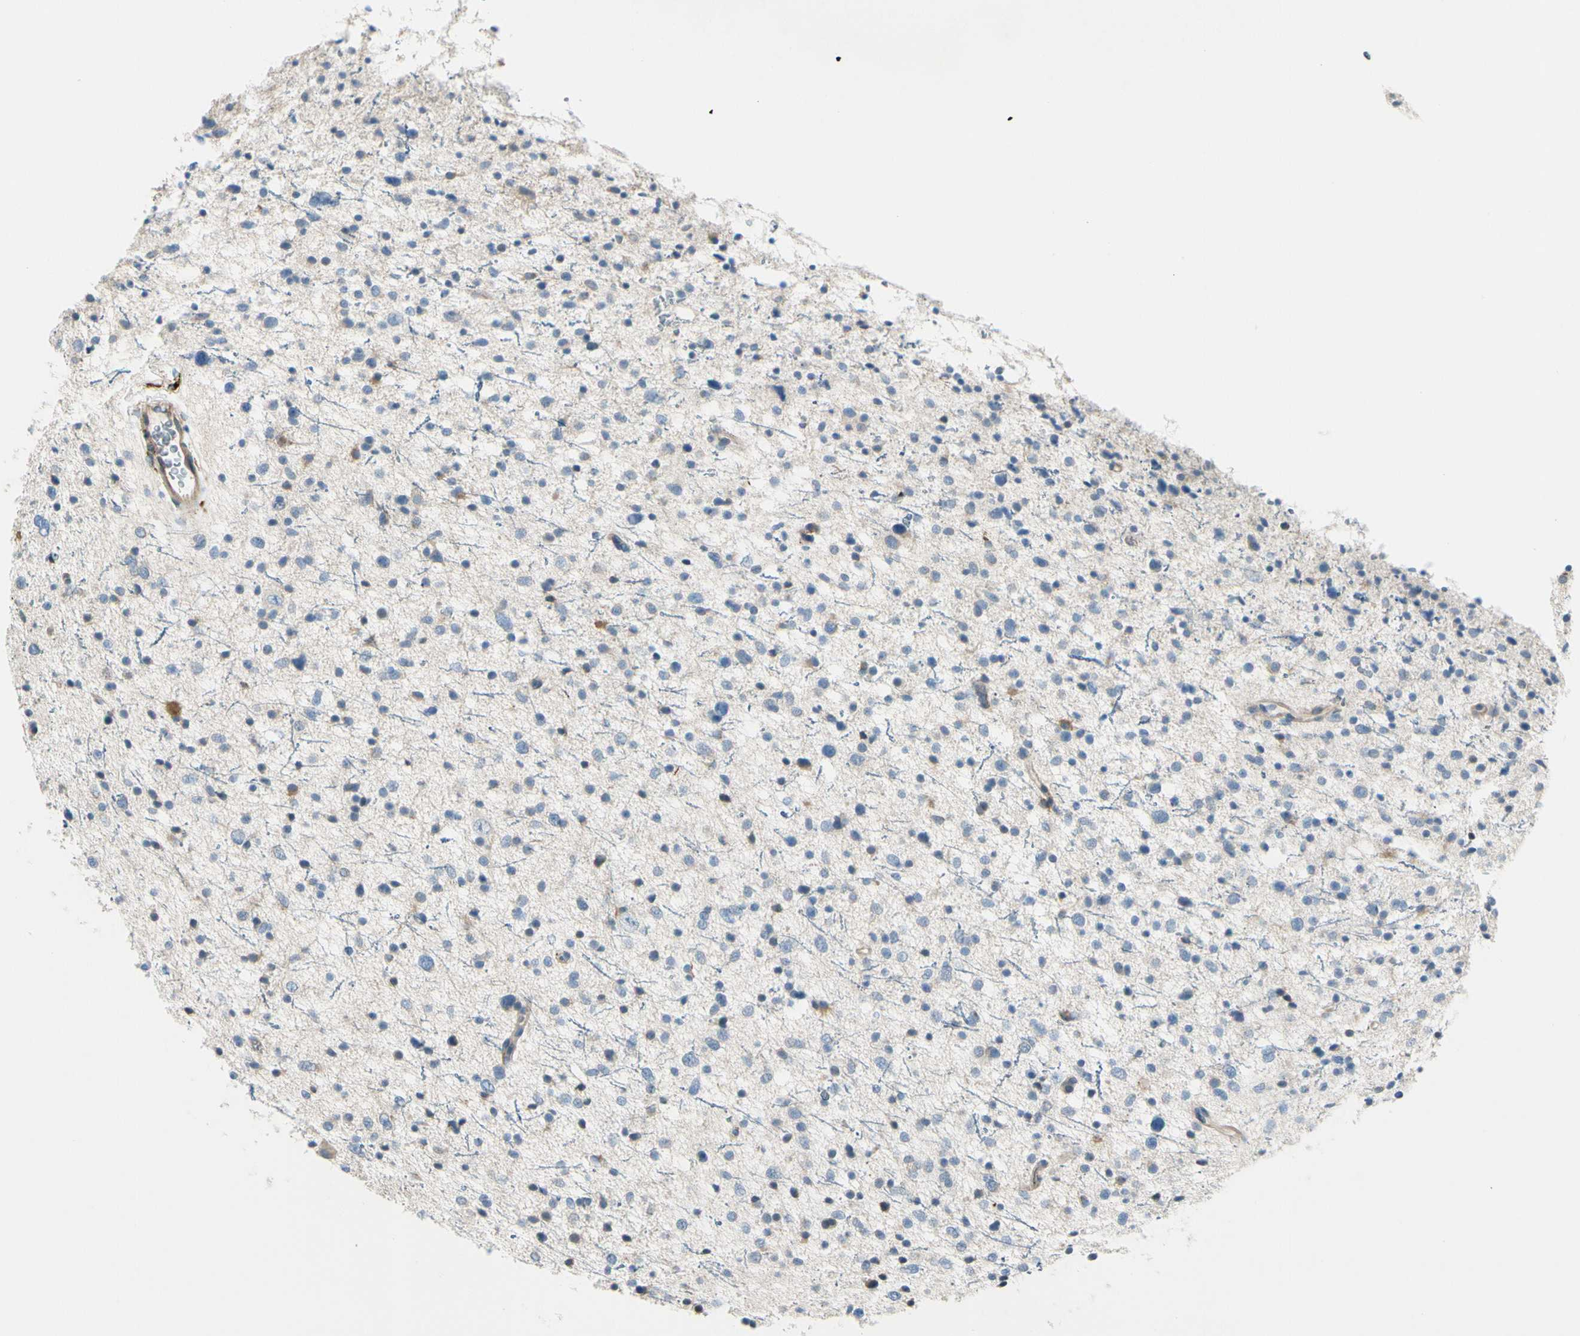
{"staining": {"intensity": "weak", "quantity": "<25%", "location": "cytoplasmic/membranous"}, "tissue": "glioma", "cell_type": "Tumor cells", "image_type": "cancer", "snomed": [{"axis": "morphology", "description": "Glioma, malignant, Low grade"}, {"axis": "topography", "description": "Brain"}], "caption": "Immunohistochemistry photomicrograph of neoplastic tissue: human glioma stained with DAB displays no significant protein positivity in tumor cells.", "gene": "FKBP7", "patient": {"sex": "female", "age": 37}}